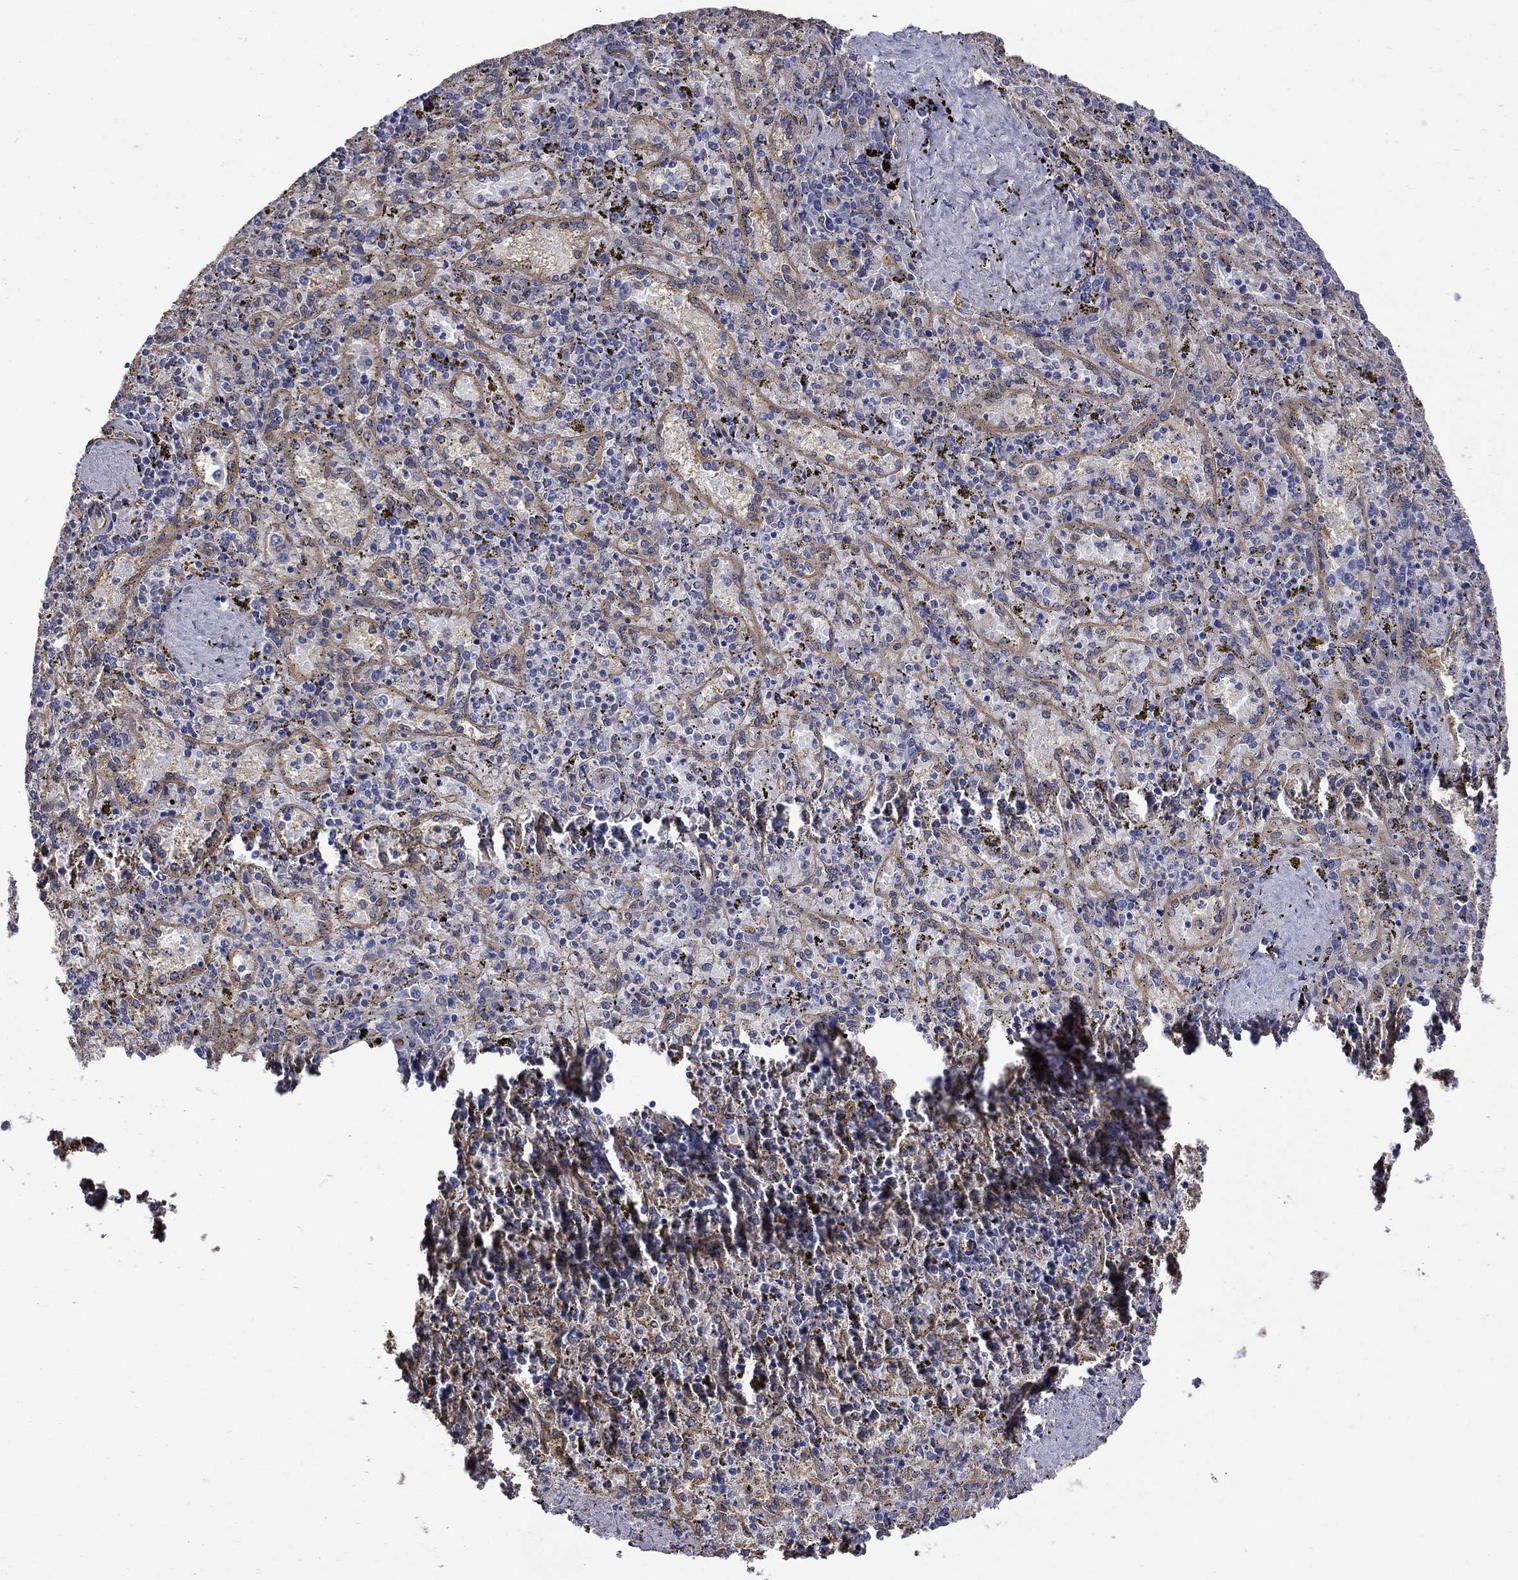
{"staining": {"intensity": "negative", "quantity": "none", "location": "none"}, "tissue": "spleen", "cell_type": "Cells in red pulp", "image_type": "normal", "snomed": [{"axis": "morphology", "description": "Normal tissue, NOS"}, {"axis": "topography", "description": "Spleen"}], "caption": "Immunohistochemistry (IHC) image of normal human spleen stained for a protein (brown), which displays no staining in cells in red pulp.", "gene": "DPYSL2", "patient": {"sex": "female", "age": 50}}